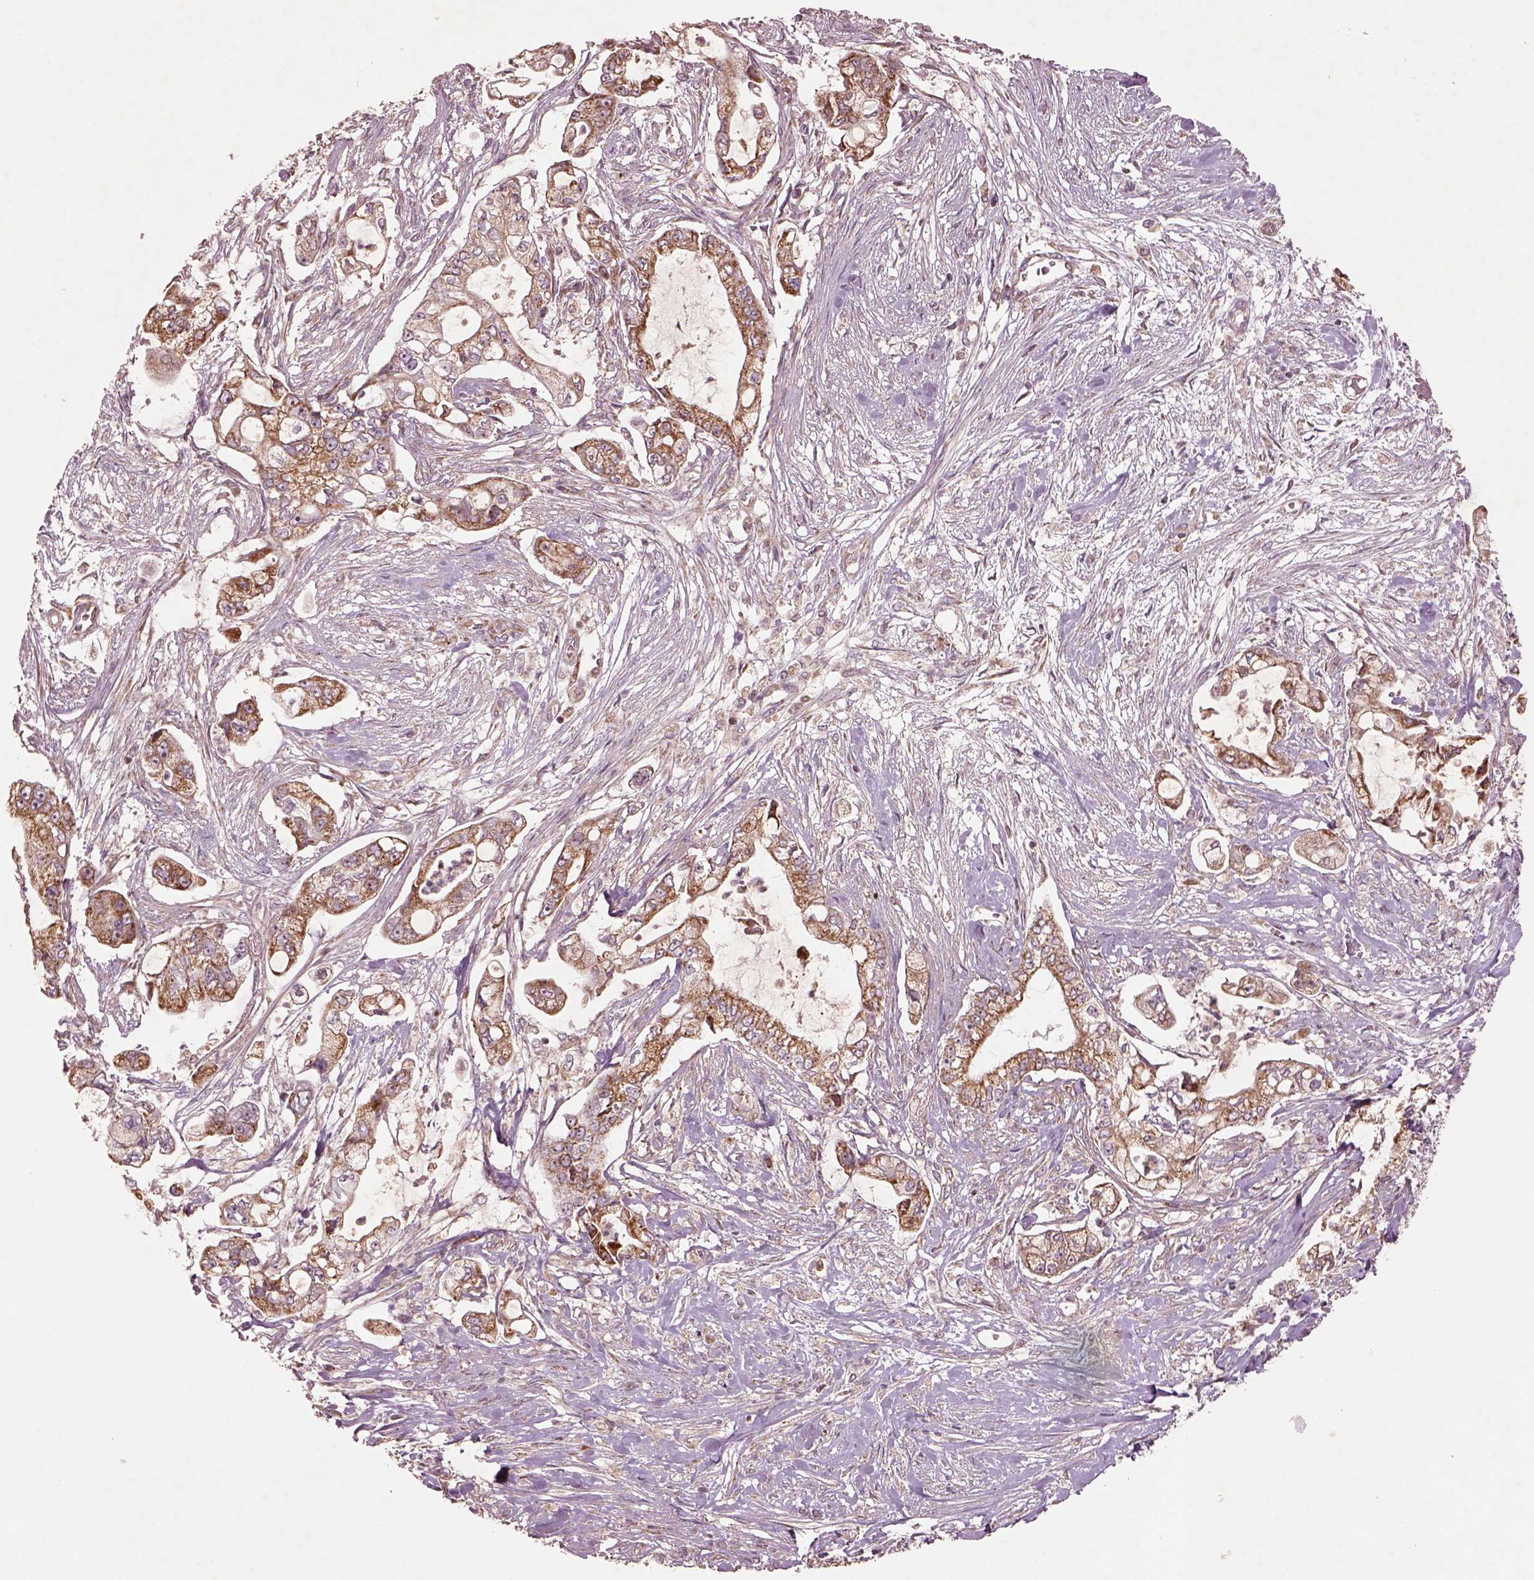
{"staining": {"intensity": "moderate", "quantity": ">75%", "location": "cytoplasmic/membranous"}, "tissue": "pancreatic cancer", "cell_type": "Tumor cells", "image_type": "cancer", "snomed": [{"axis": "morphology", "description": "Adenocarcinoma, NOS"}, {"axis": "topography", "description": "Pancreas"}], "caption": "Immunohistochemical staining of pancreatic adenocarcinoma displays moderate cytoplasmic/membranous protein expression in about >75% of tumor cells. The protein is shown in brown color, while the nuclei are stained blue.", "gene": "SLC25A5", "patient": {"sex": "female", "age": 69}}